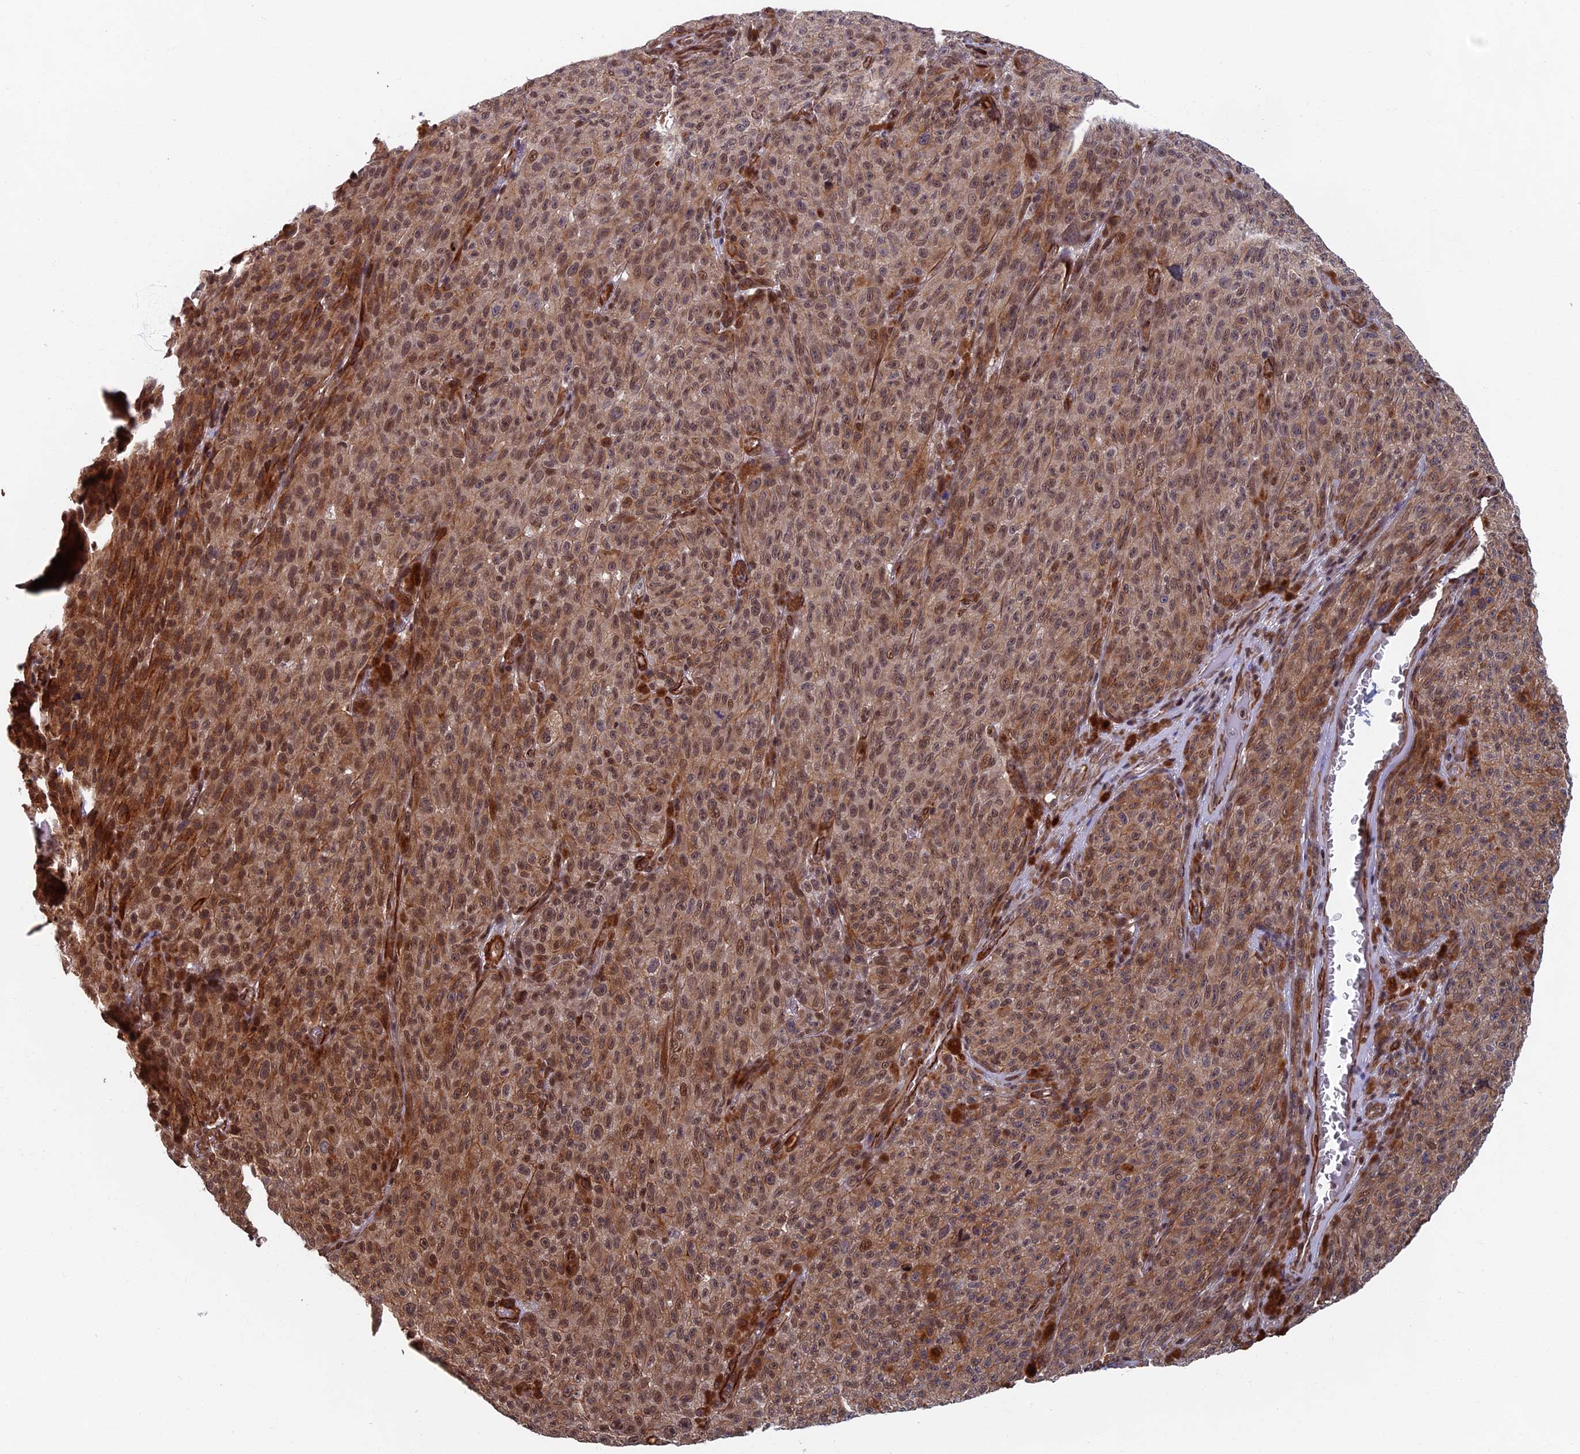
{"staining": {"intensity": "moderate", "quantity": ">75%", "location": "cytoplasmic/membranous,nuclear"}, "tissue": "melanoma", "cell_type": "Tumor cells", "image_type": "cancer", "snomed": [{"axis": "morphology", "description": "Malignant melanoma, NOS"}, {"axis": "topography", "description": "Skin"}], "caption": "Melanoma was stained to show a protein in brown. There is medium levels of moderate cytoplasmic/membranous and nuclear staining in approximately >75% of tumor cells.", "gene": "CTDP1", "patient": {"sex": "female", "age": 82}}